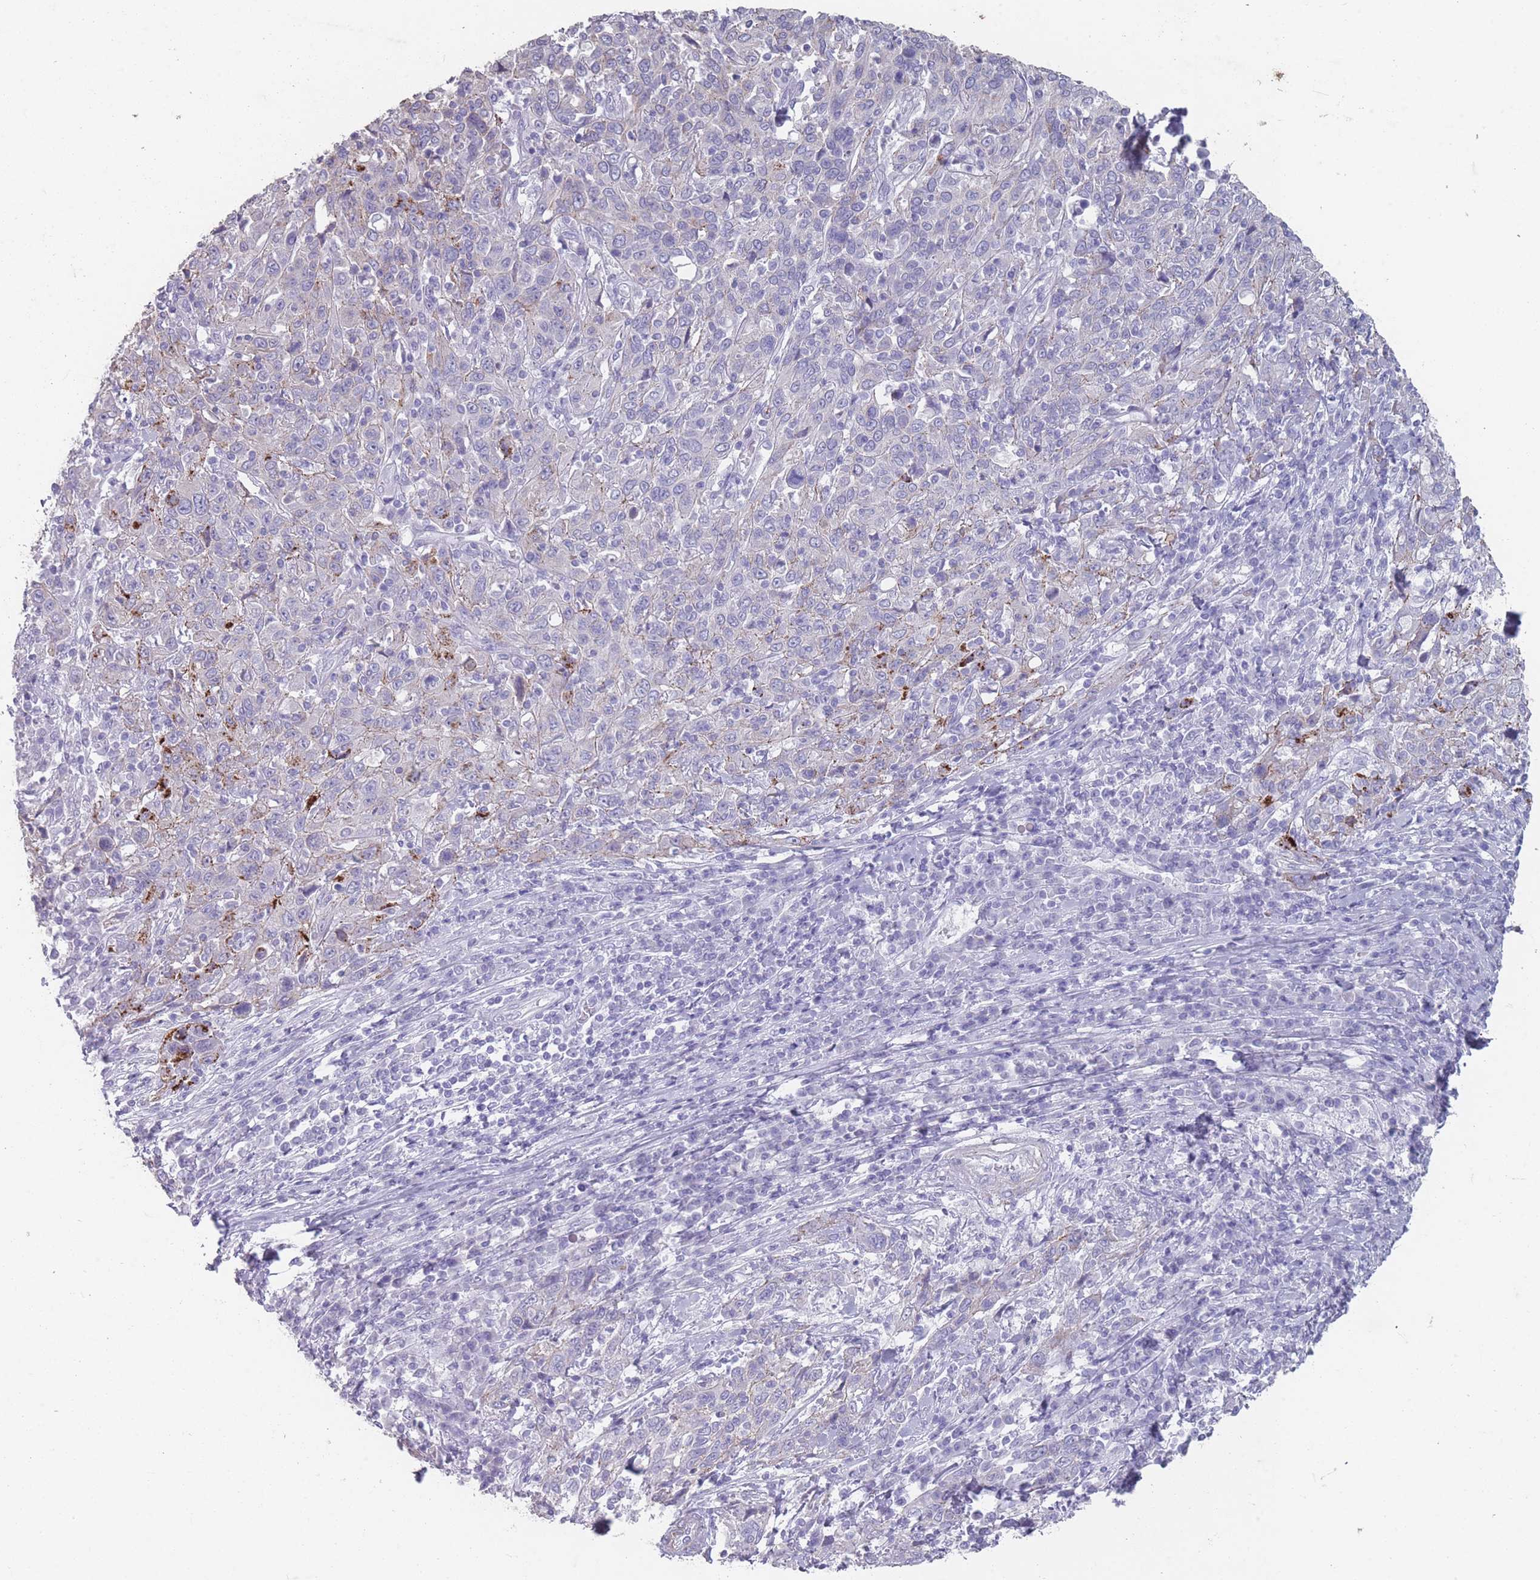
{"staining": {"intensity": "negative", "quantity": "none", "location": "none"}, "tissue": "cervical cancer", "cell_type": "Tumor cells", "image_type": "cancer", "snomed": [{"axis": "morphology", "description": "Squamous cell carcinoma, NOS"}, {"axis": "topography", "description": "Cervix"}], "caption": "Immunohistochemistry (IHC) image of human cervical cancer (squamous cell carcinoma) stained for a protein (brown), which exhibits no expression in tumor cells.", "gene": "RHBG", "patient": {"sex": "female", "age": 46}}